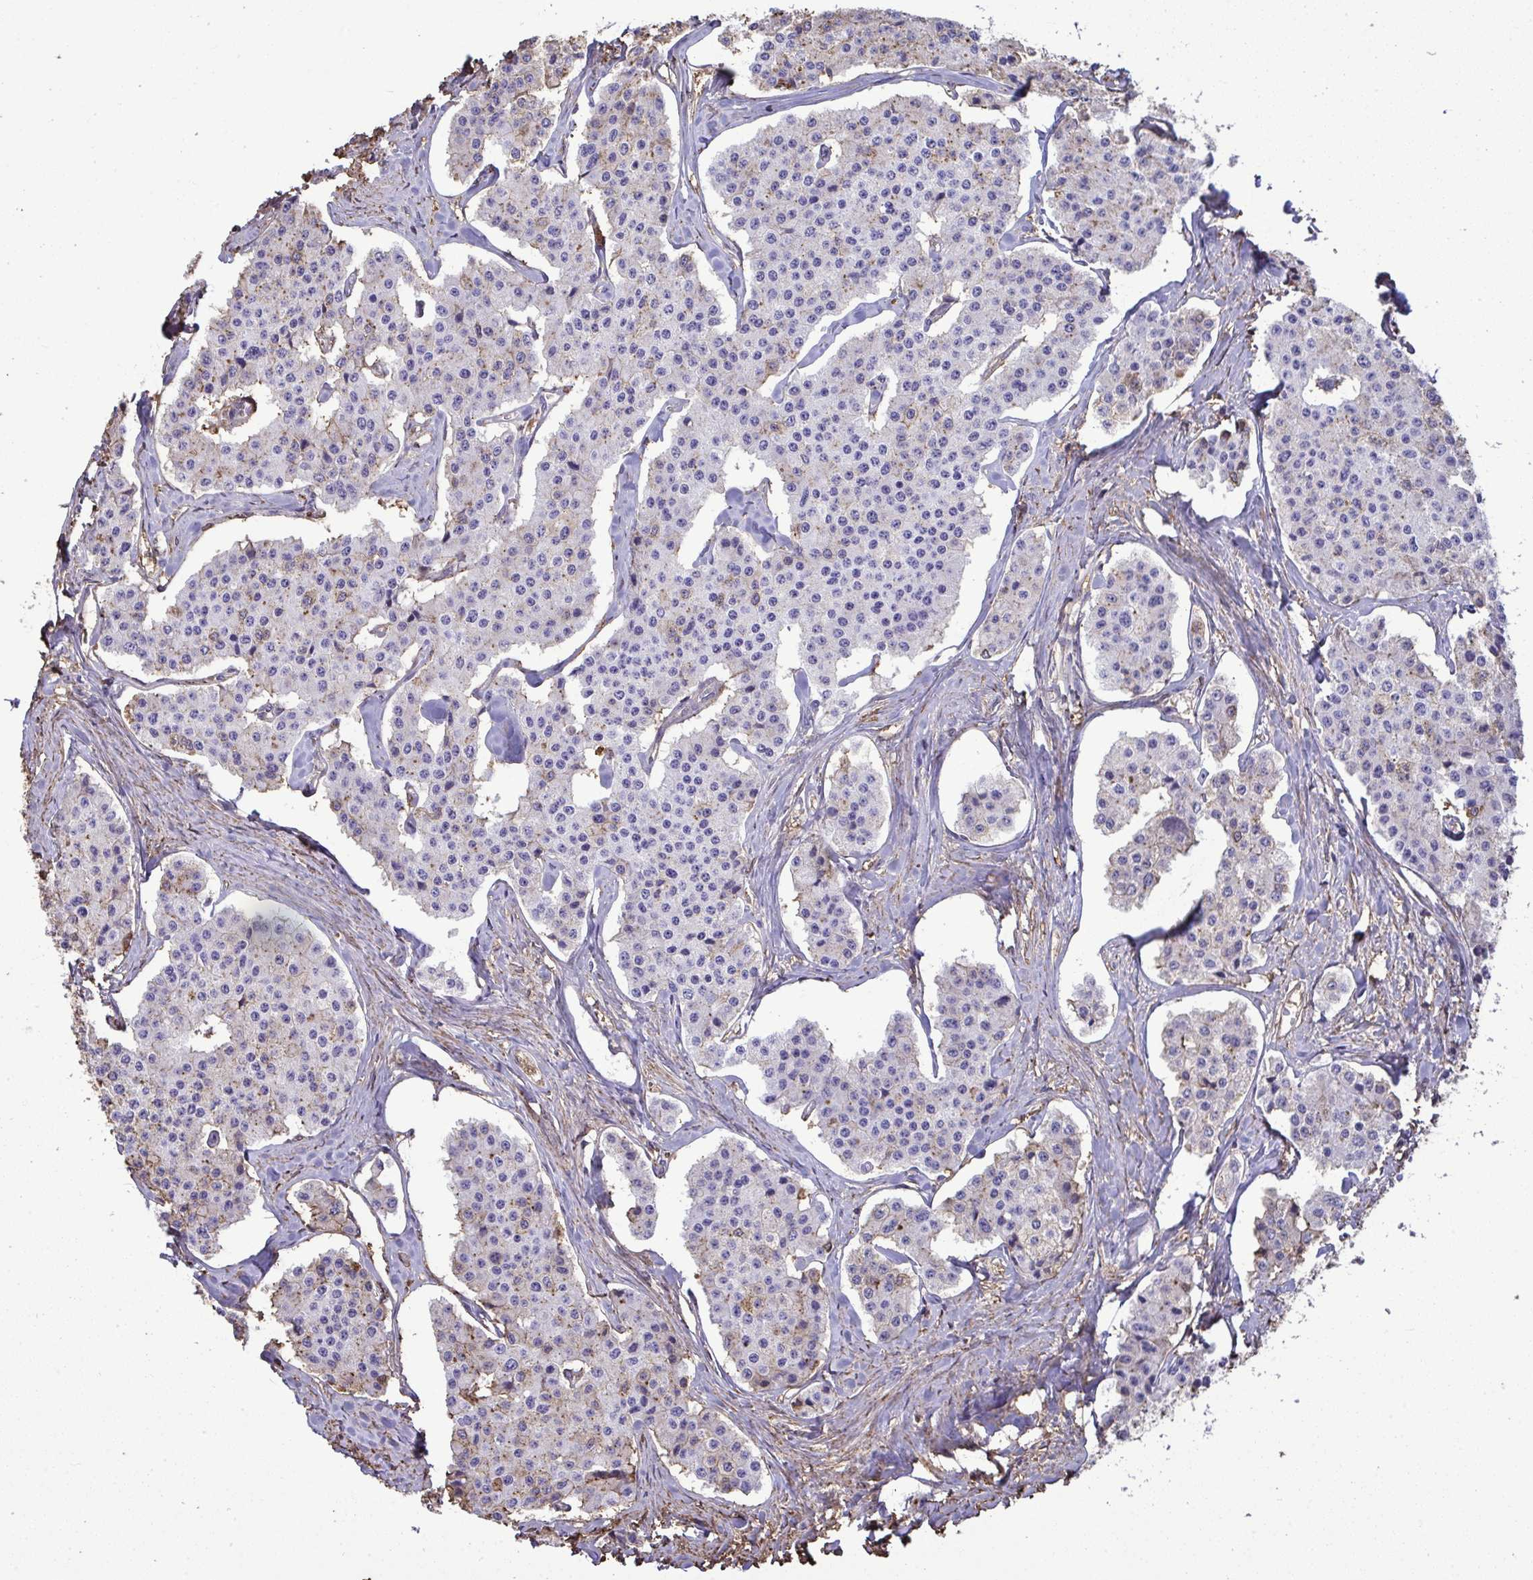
{"staining": {"intensity": "weak", "quantity": "<25%", "location": "cytoplasmic/membranous"}, "tissue": "carcinoid", "cell_type": "Tumor cells", "image_type": "cancer", "snomed": [{"axis": "morphology", "description": "Carcinoid, malignant, NOS"}, {"axis": "topography", "description": "Small intestine"}], "caption": "Photomicrograph shows no significant protein positivity in tumor cells of carcinoid (malignant). Brightfield microscopy of immunohistochemistry (IHC) stained with DAB (3,3'-diaminobenzidine) (brown) and hematoxylin (blue), captured at high magnification.", "gene": "ANXA5", "patient": {"sex": "female", "age": 65}}